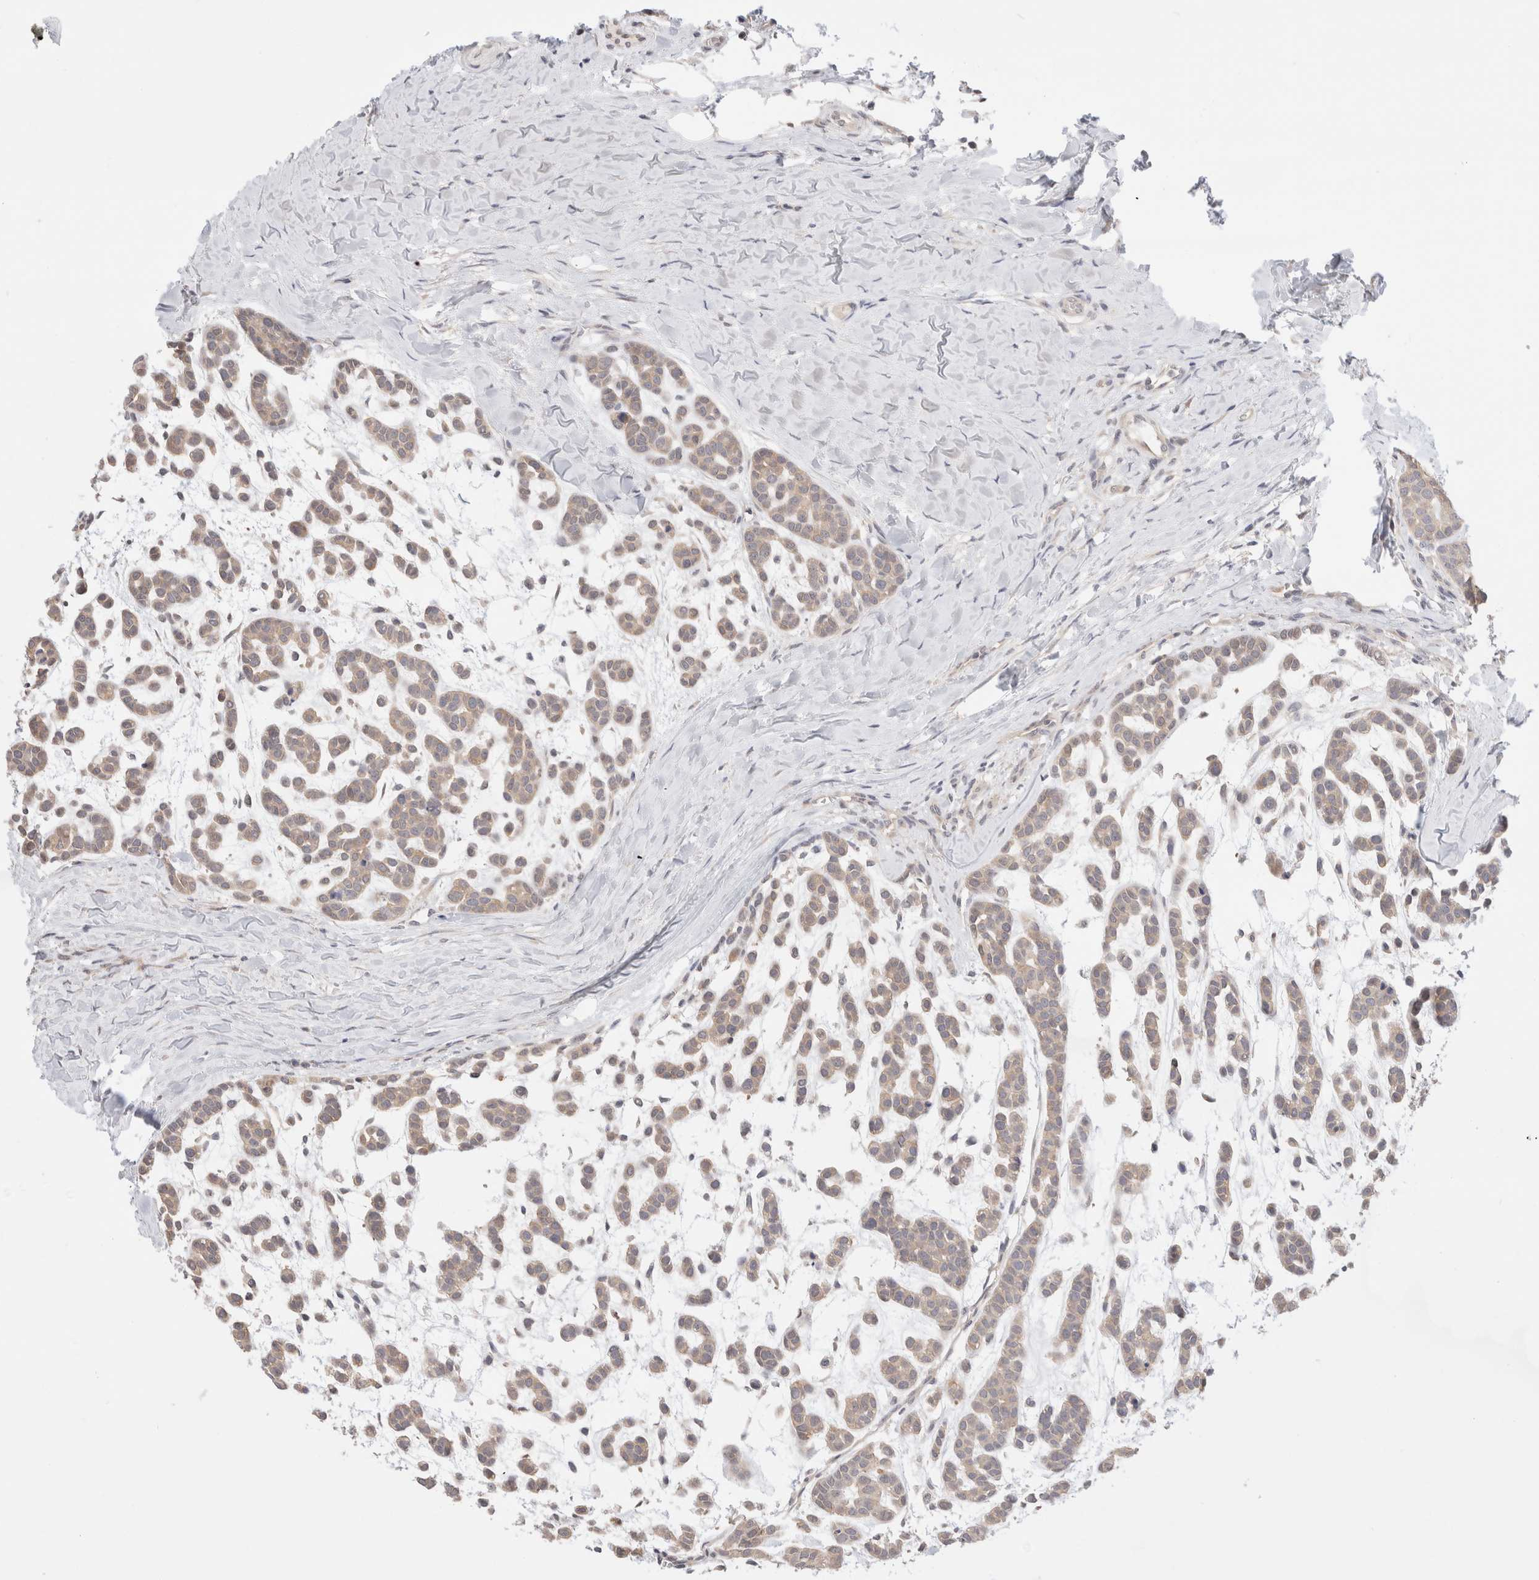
{"staining": {"intensity": "weak", "quantity": "25%-75%", "location": "cytoplasmic/membranous"}, "tissue": "head and neck cancer", "cell_type": "Tumor cells", "image_type": "cancer", "snomed": [{"axis": "morphology", "description": "Adenocarcinoma, NOS"}, {"axis": "morphology", "description": "Adenoma, NOS"}, {"axis": "topography", "description": "Head-Neck"}], "caption": "Immunohistochemistry image of adenoma (head and neck) stained for a protein (brown), which reveals low levels of weak cytoplasmic/membranous positivity in approximately 25%-75% of tumor cells.", "gene": "C17orf97", "patient": {"sex": "female", "age": 55}}